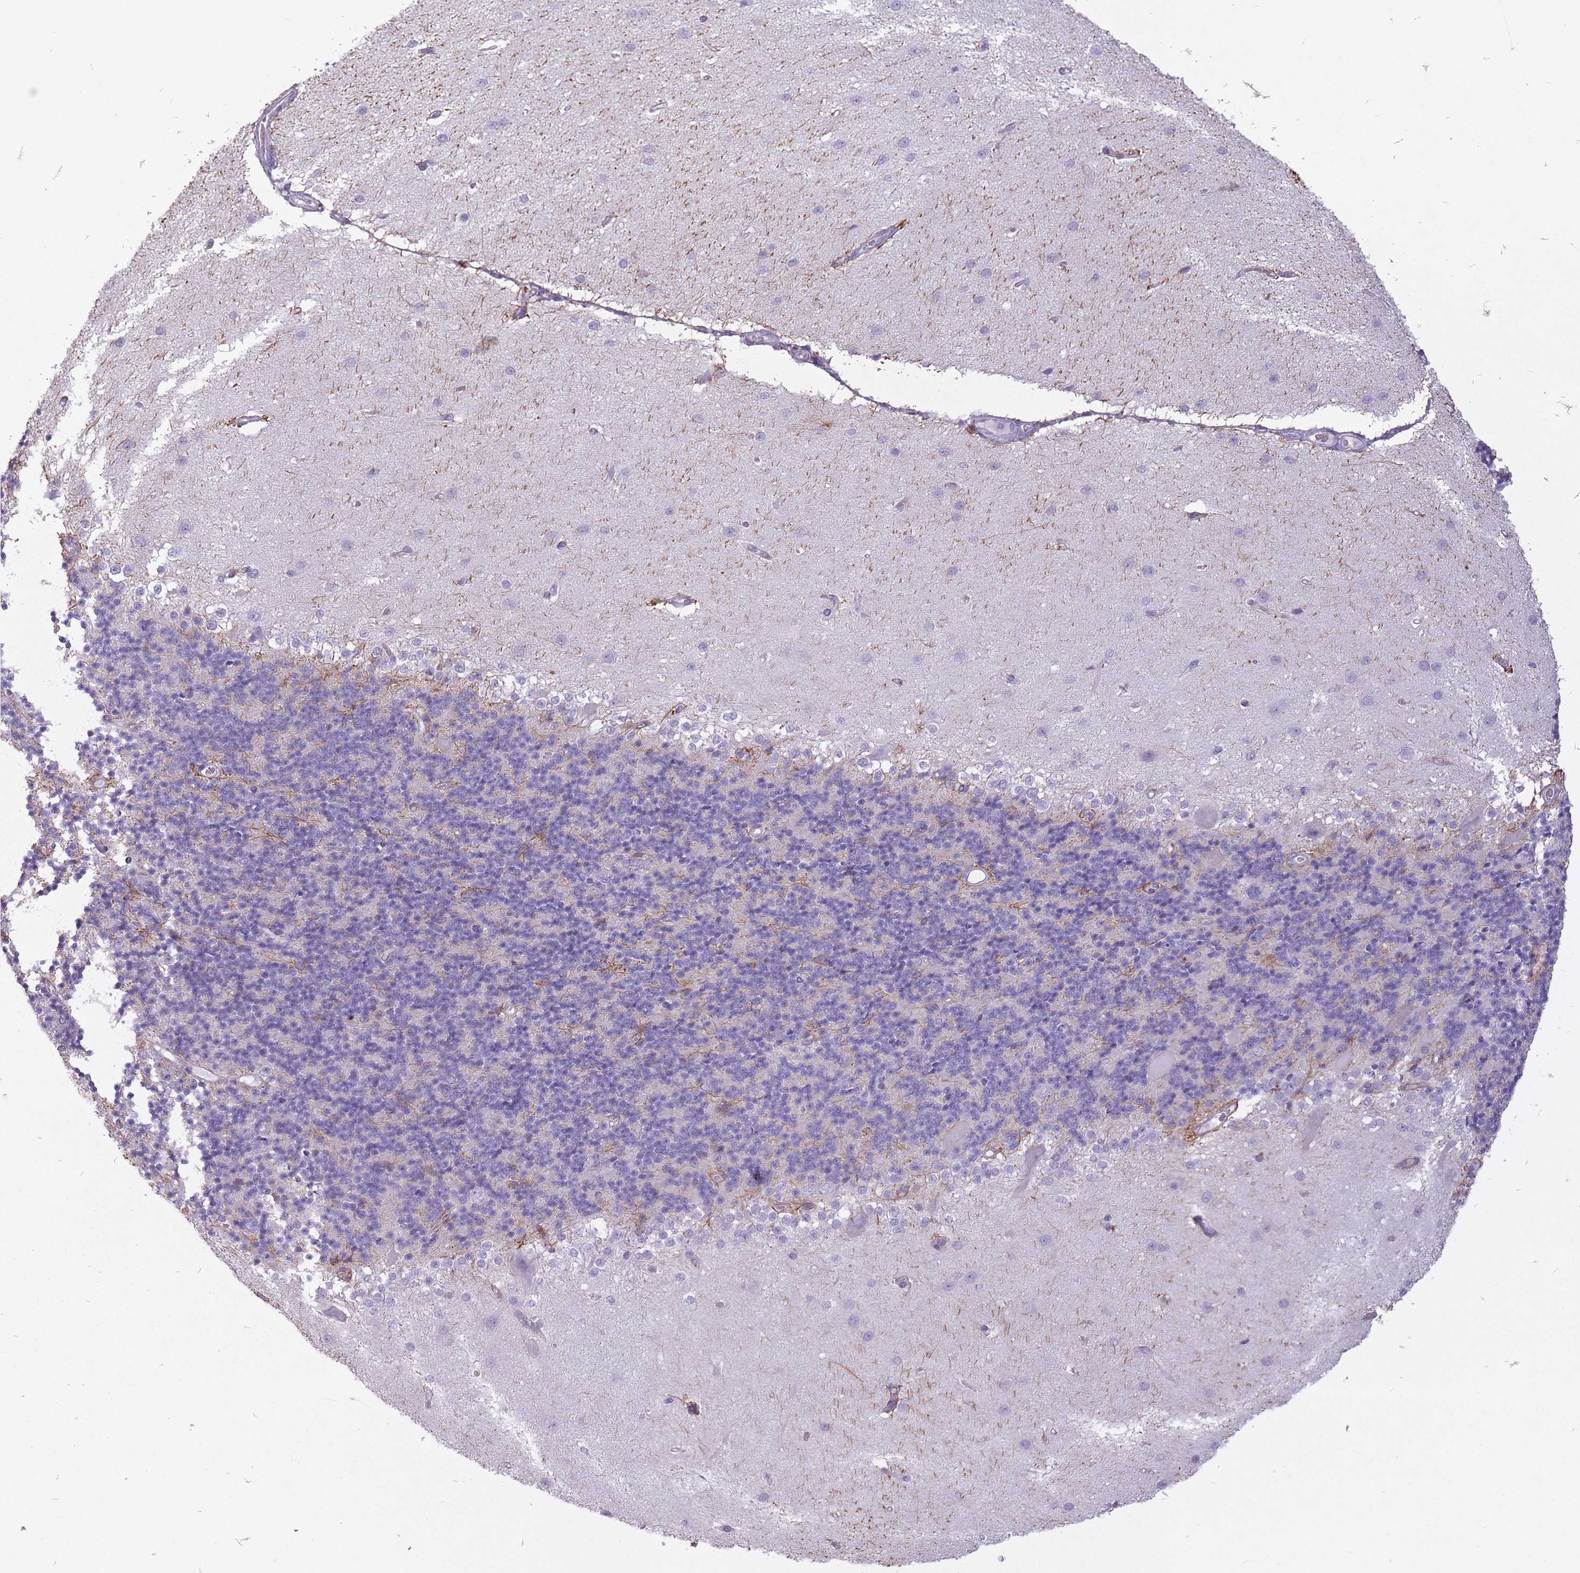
{"staining": {"intensity": "negative", "quantity": "none", "location": "none"}, "tissue": "cerebellum", "cell_type": "Cells in granular layer", "image_type": "normal", "snomed": [{"axis": "morphology", "description": "Normal tissue, NOS"}, {"axis": "topography", "description": "Cerebellum"}], "caption": "Immunohistochemical staining of unremarkable cerebellum displays no significant expression in cells in granular layer. Brightfield microscopy of immunohistochemistry (IHC) stained with DAB (3,3'-diaminobenzidine) (brown) and hematoxylin (blue), captured at high magnification.", "gene": "FAM43B", "patient": {"sex": "female", "age": 29}}